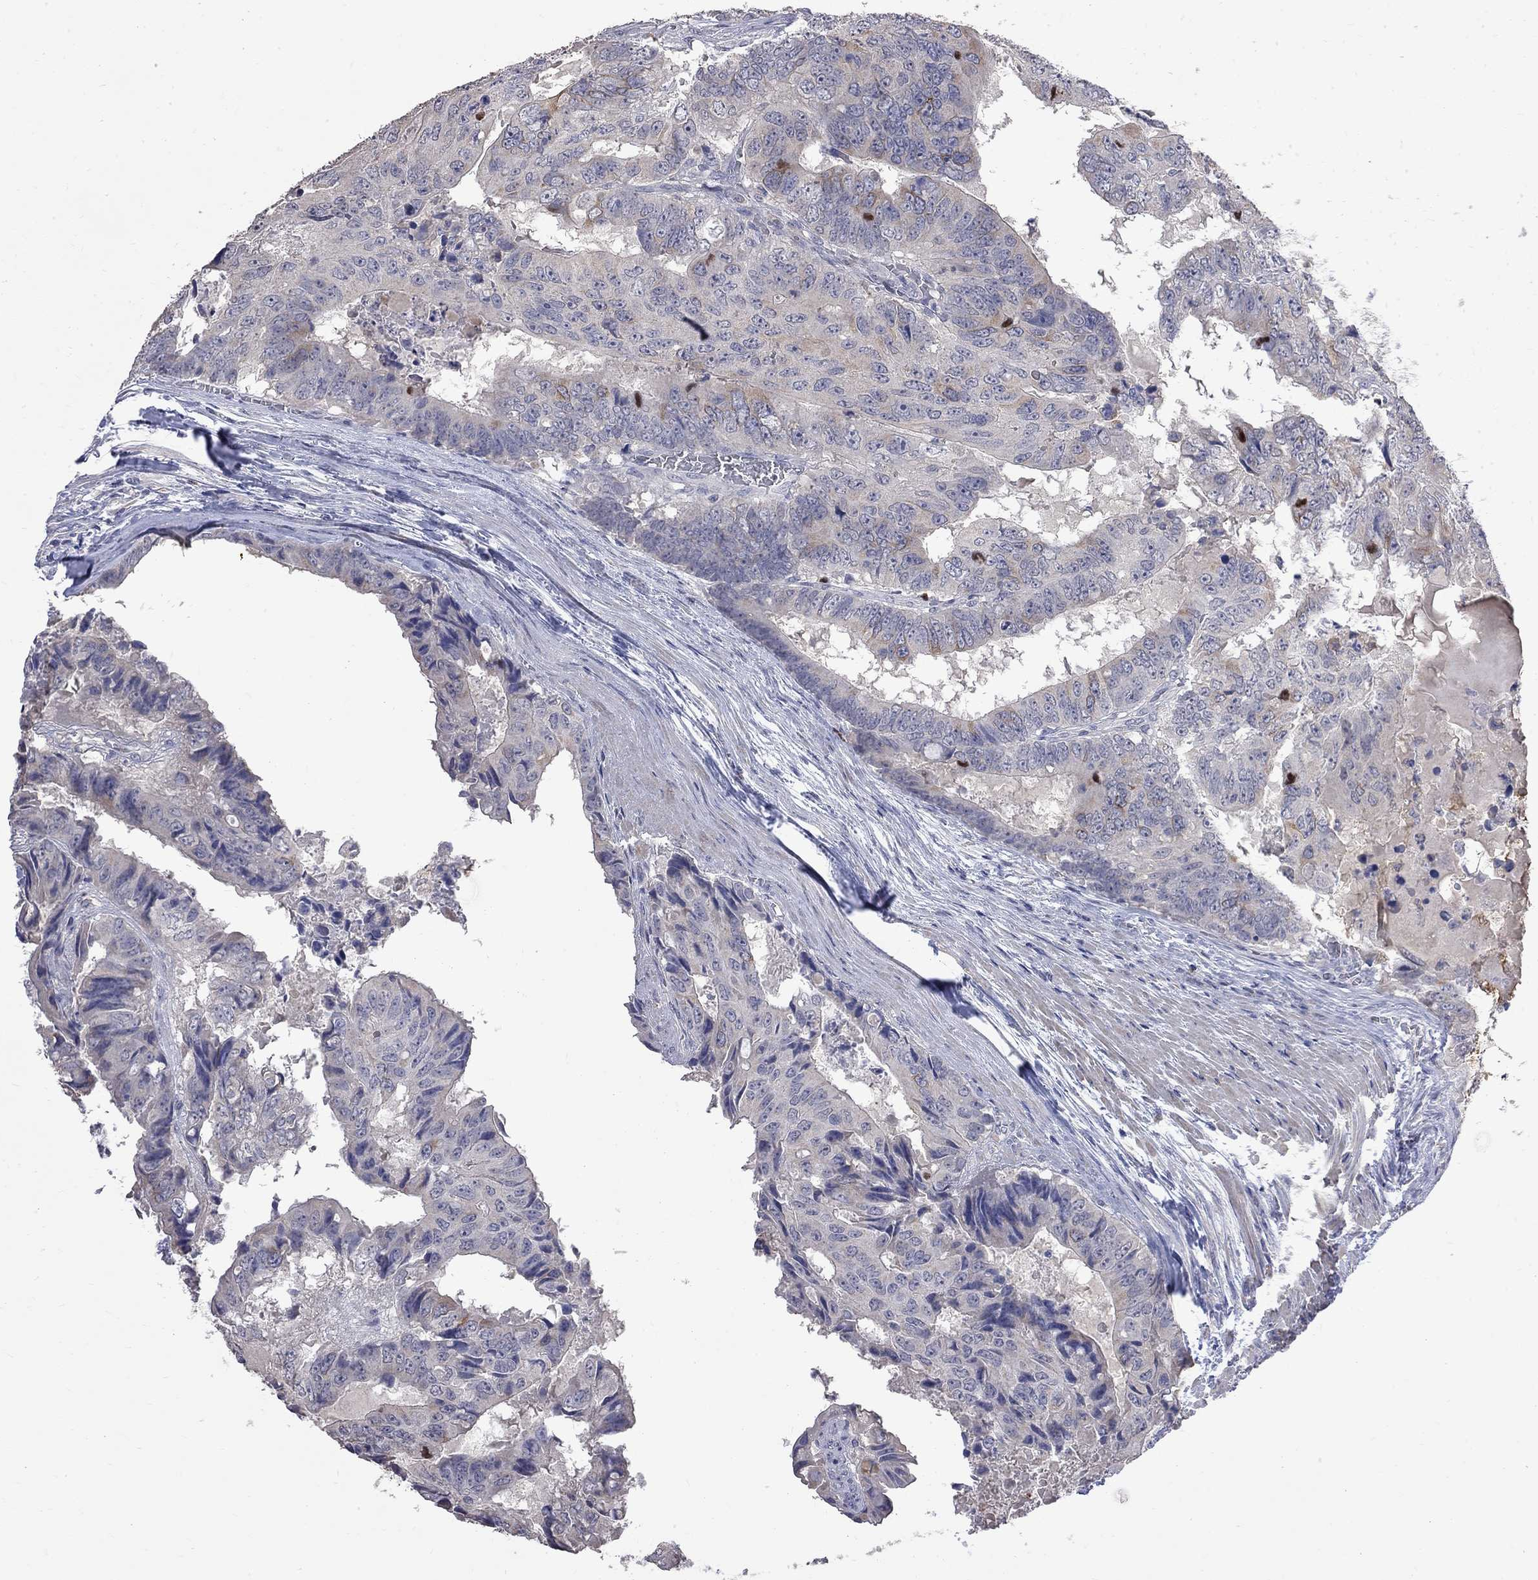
{"staining": {"intensity": "weak", "quantity": "<25%", "location": "cytoplasmic/membranous"}, "tissue": "colorectal cancer", "cell_type": "Tumor cells", "image_type": "cancer", "snomed": [{"axis": "morphology", "description": "Adenocarcinoma, NOS"}, {"axis": "topography", "description": "Colon"}], "caption": "Immunohistochemistry histopathology image of human colorectal cancer stained for a protein (brown), which shows no staining in tumor cells.", "gene": "CKAP2", "patient": {"sex": "male", "age": 79}}